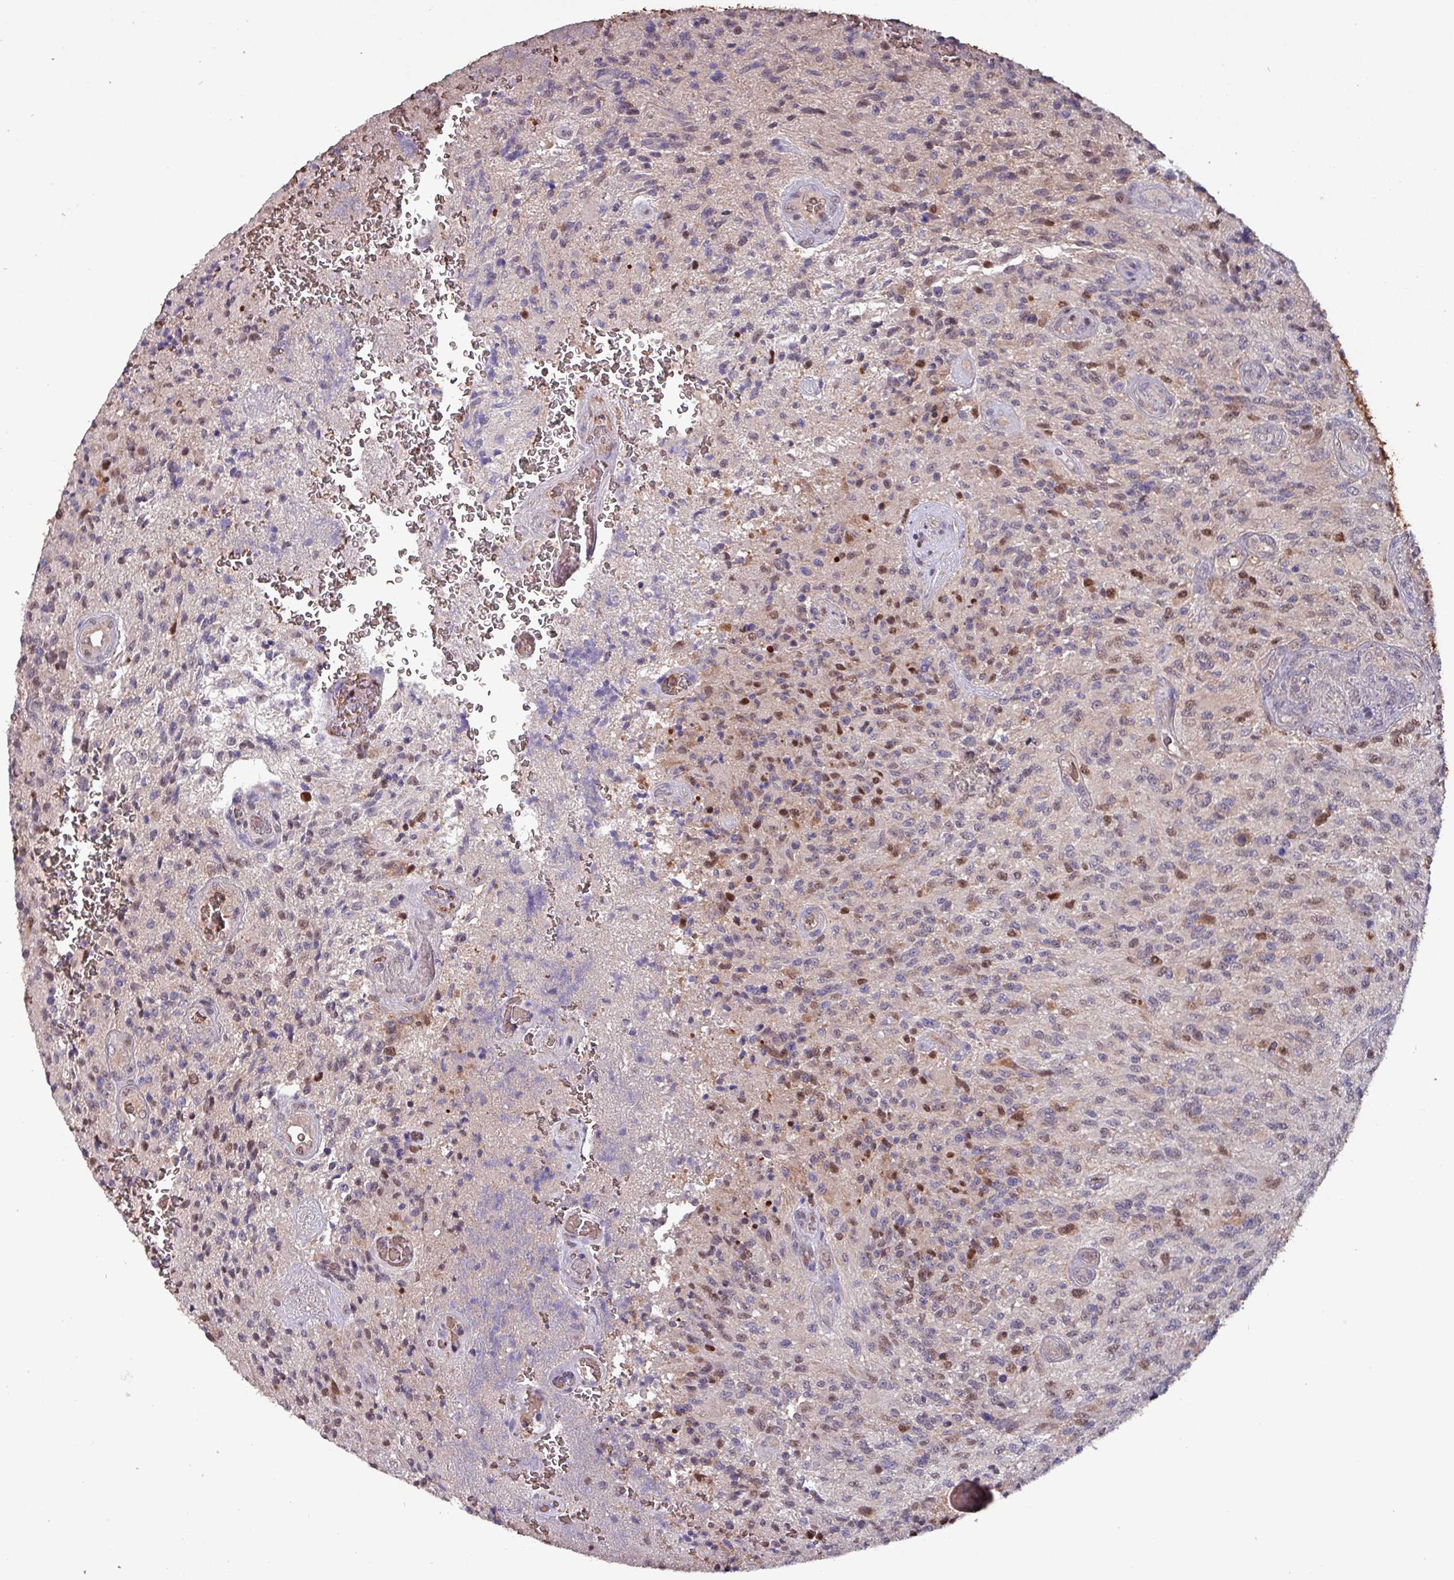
{"staining": {"intensity": "moderate", "quantity": "<25%", "location": "nuclear"}, "tissue": "glioma", "cell_type": "Tumor cells", "image_type": "cancer", "snomed": [{"axis": "morphology", "description": "Normal tissue, NOS"}, {"axis": "morphology", "description": "Glioma, malignant, High grade"}, {"axis": "topography", "description": "Cerebral cortex"}], "caption": "An image of malignant glioma (high-grade) stained for a protein exhibits moderate nuclear brown staining in tumor cells.", "gene": "PSMB8", "patient": {"sex": "male", "age": 56}}